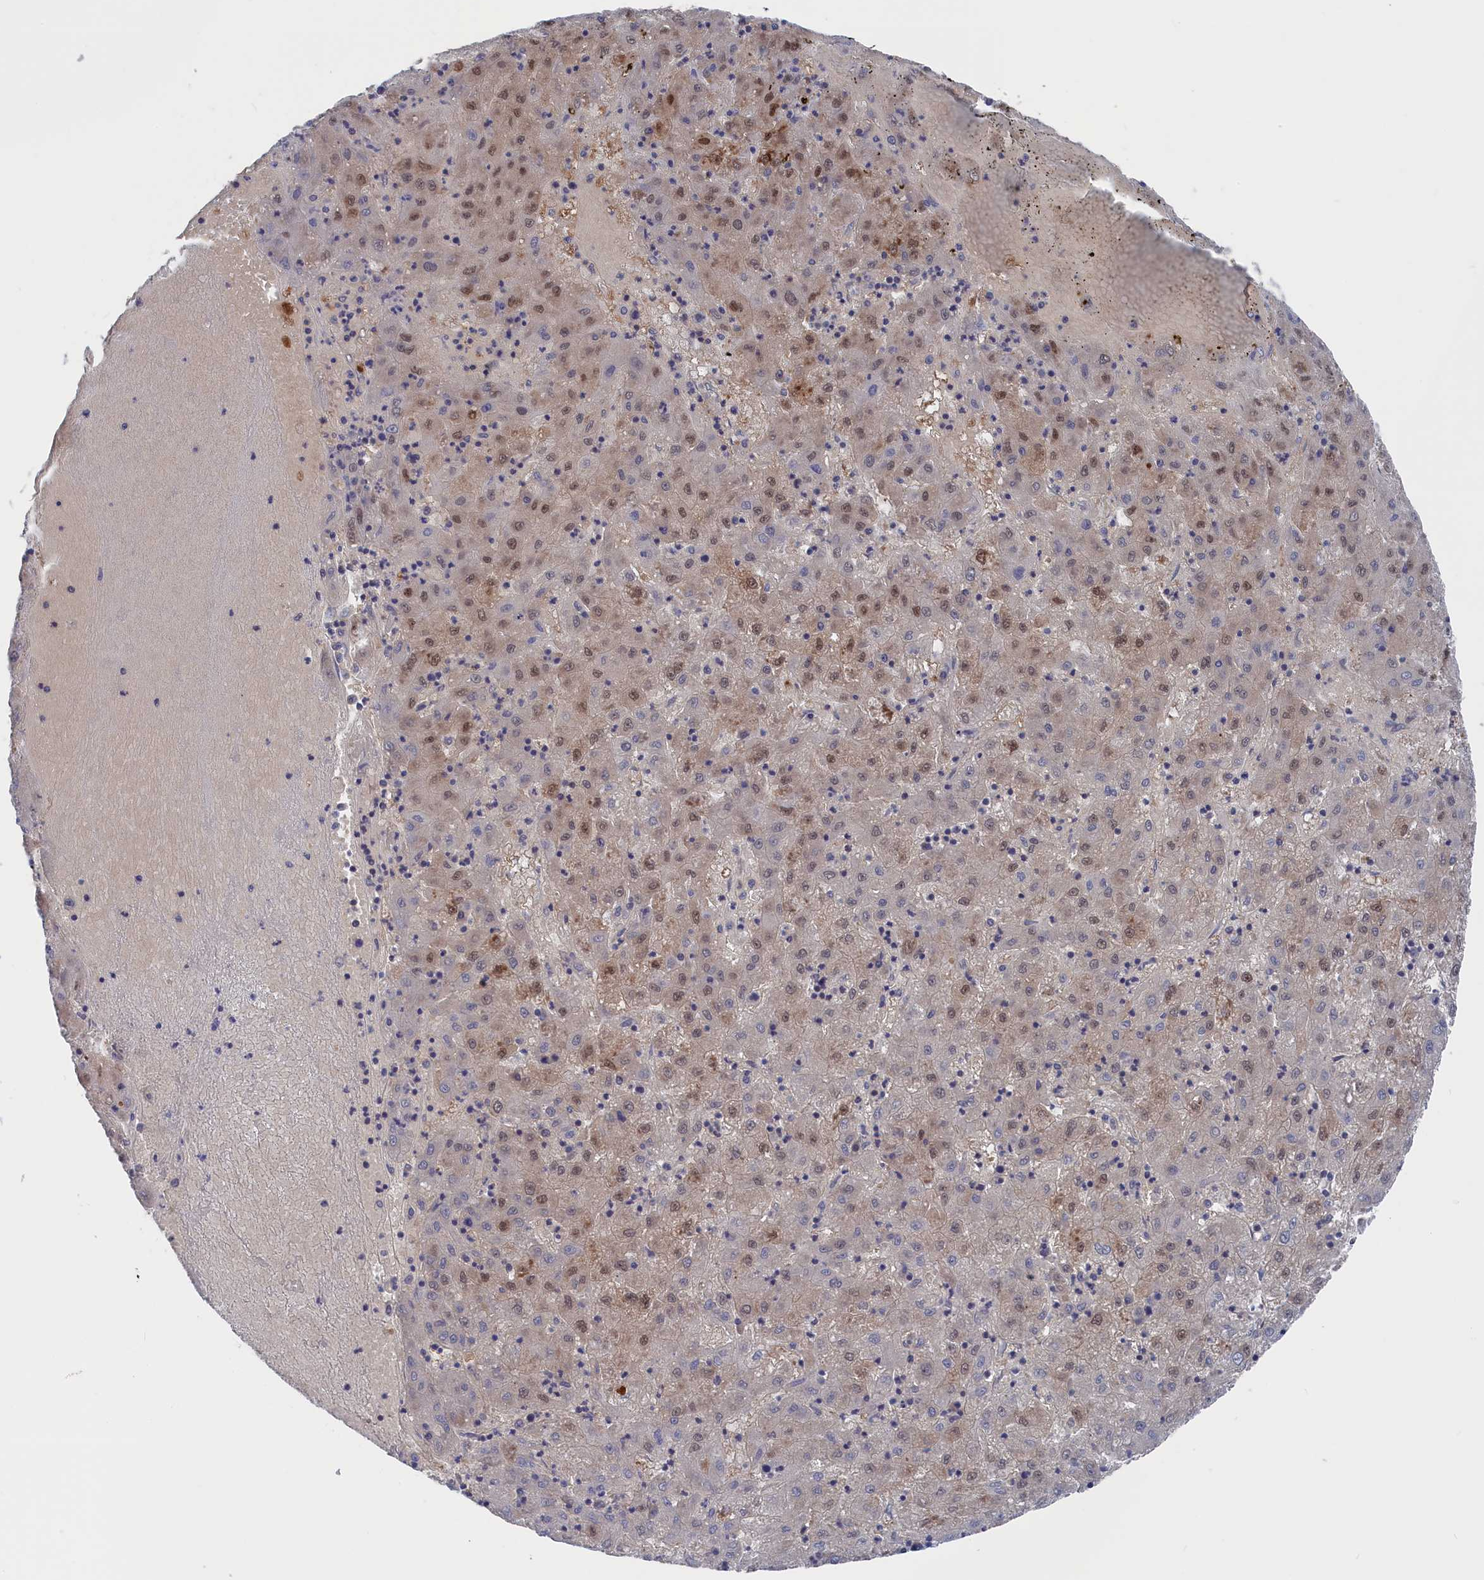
{"staining": {"intensity": "moderate", "quantity": "<25%", "location": "nuclear"}, "tissue": "liver cancer", "cell_type": "Tumor cells", "image_type": "cancer", "snomed": [{"axis": "morphology", "description": "Carcinoma, Hepatocellular, NOS"}, {"axis": "topography", "description": "Liver"}], "caption": "Tumor cells reveal low levels of moderate nuclear positivity in about <25% of cells in liver cancer.", "gene": "NUTF2", "patient": {"sex": "male", "age": 72}}